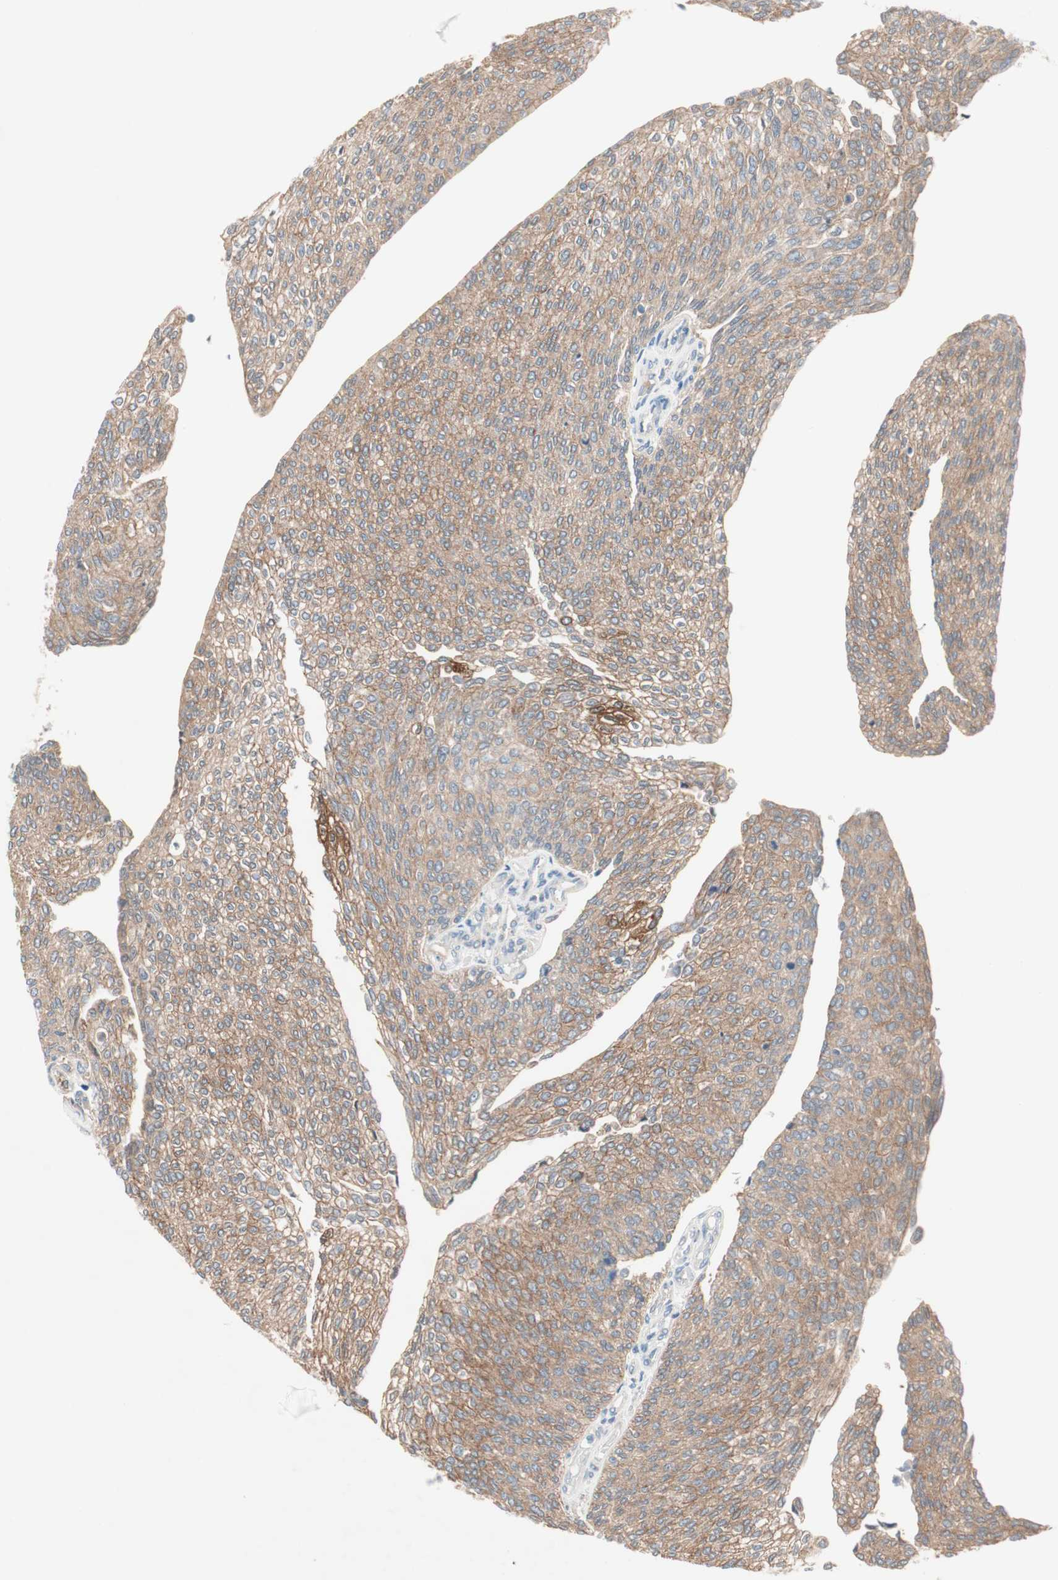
{"staining": {"intensity": "moderate", "quantity": "25%-75%", "location": "cytoplasmic/membranous"}, "tissue": "urothelial cancer", "cell_type": "Tumor cells", "image_type": "cancer", "snomed": [{"axis": "morphology", "description": "Urothelial carcinoma, Low grade"}, {"axis": "topography", "description": "Urinary bladder"}], "caption": "Immunohistochemical staining of urothelial cancer exhibits moderate cytoplasmic/membranous protein staining in about 25%-75% of tumor cells.", "gene": "GLUL", "patient": {"sex": "female", "age": 79}}